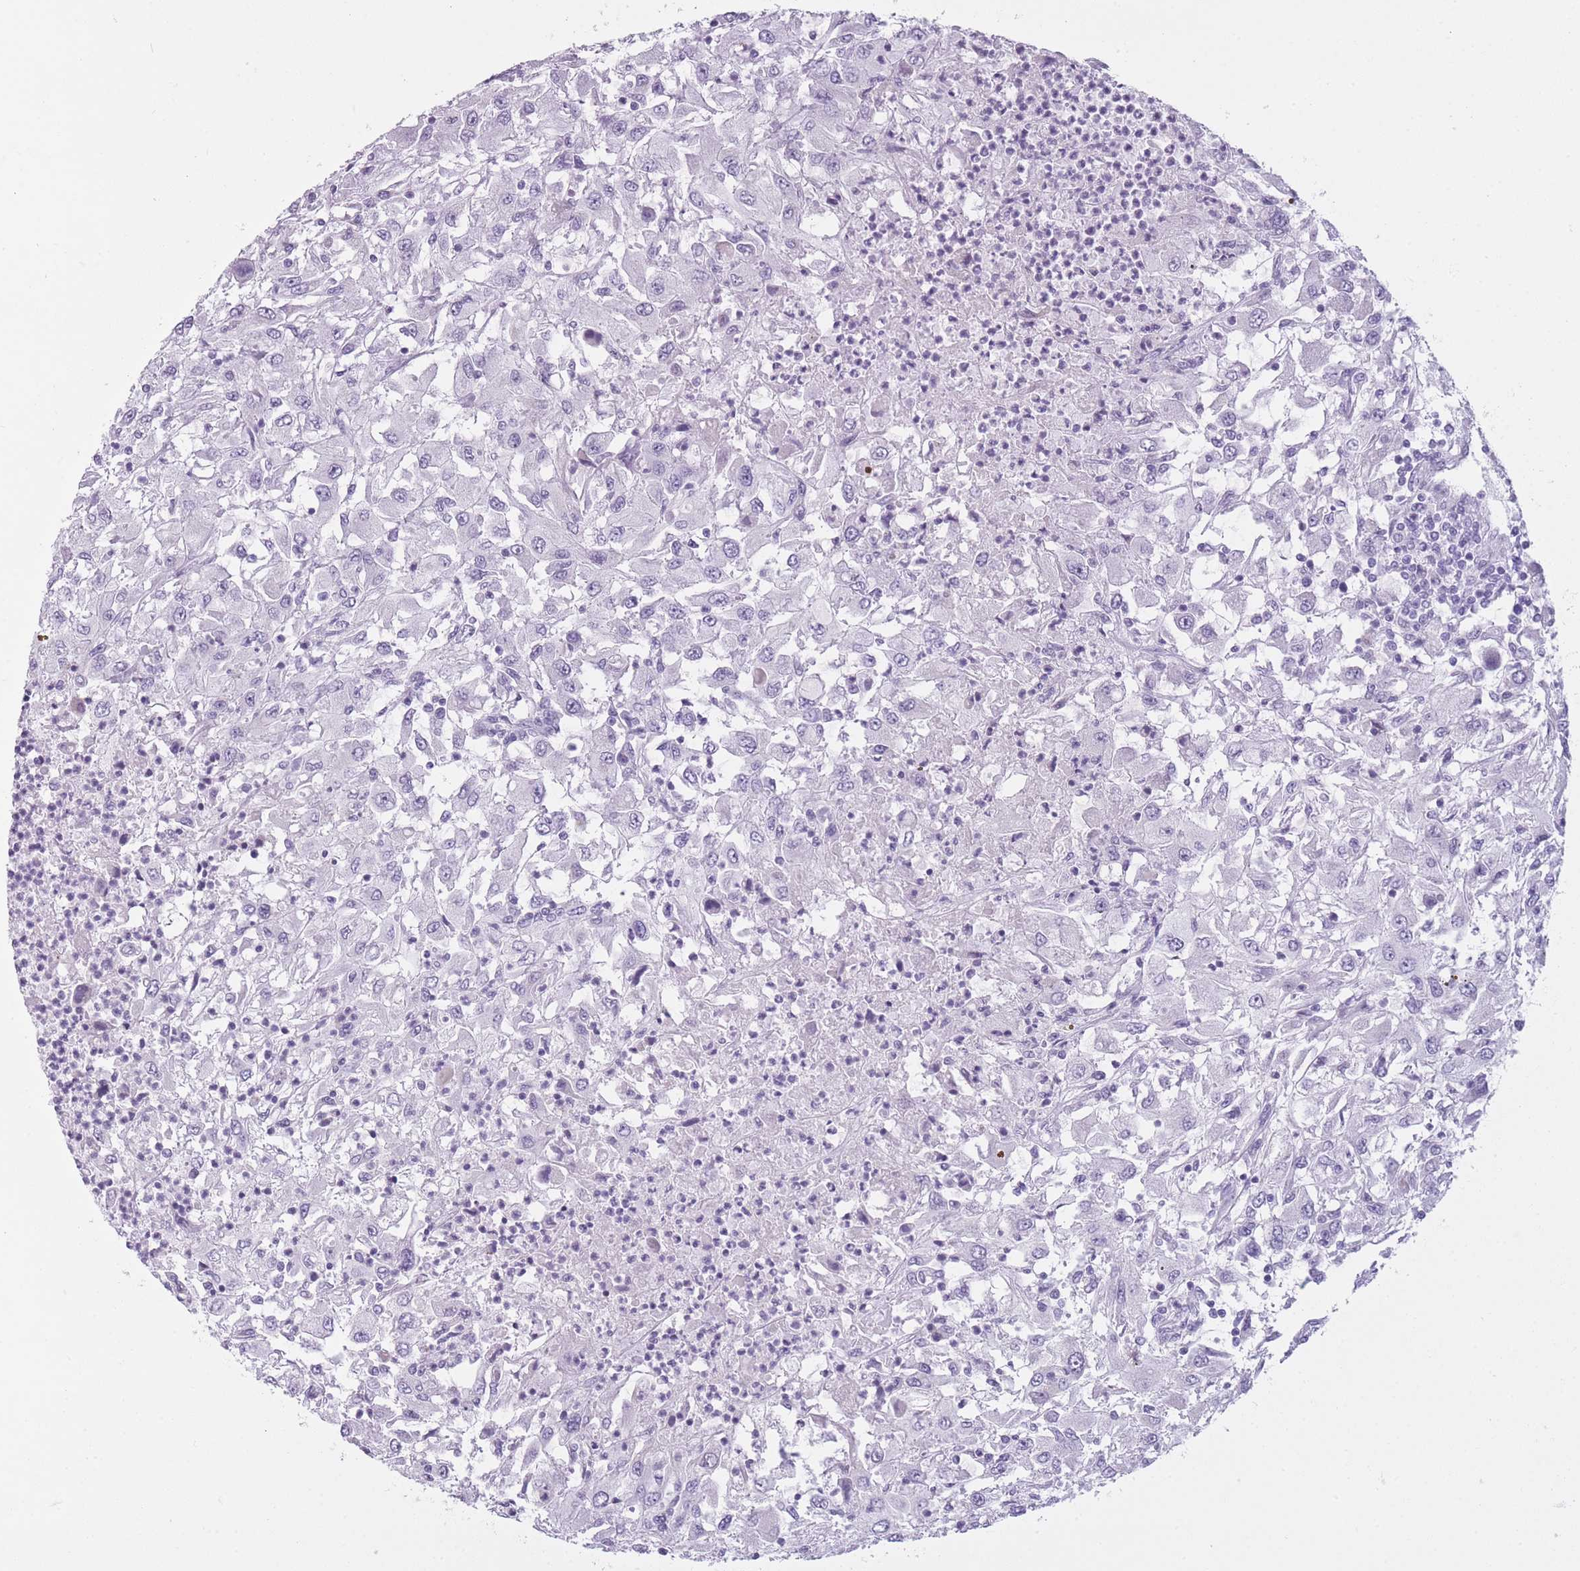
{"staining": {"intensity": "negative", "quantity": "none", "location": "none"}, "tissue": "renal cancer", "cell_type": "Tumor cells", "image_type": "cancer", "snomed": [{"axis": "morphology", "description": "Adenocarcinoma, NOS"}, {"axis": "topography", "description": "Kidney"}], "caption": "High magnification brightfield microscopy of renal adenocarcinoma stained with DAB (brown) and counterstained with hematoxylin (blue): tumor cells show no significant expression.", "gene": "GOLGA6D", "patient": {"sex": "female", "age": 67}}